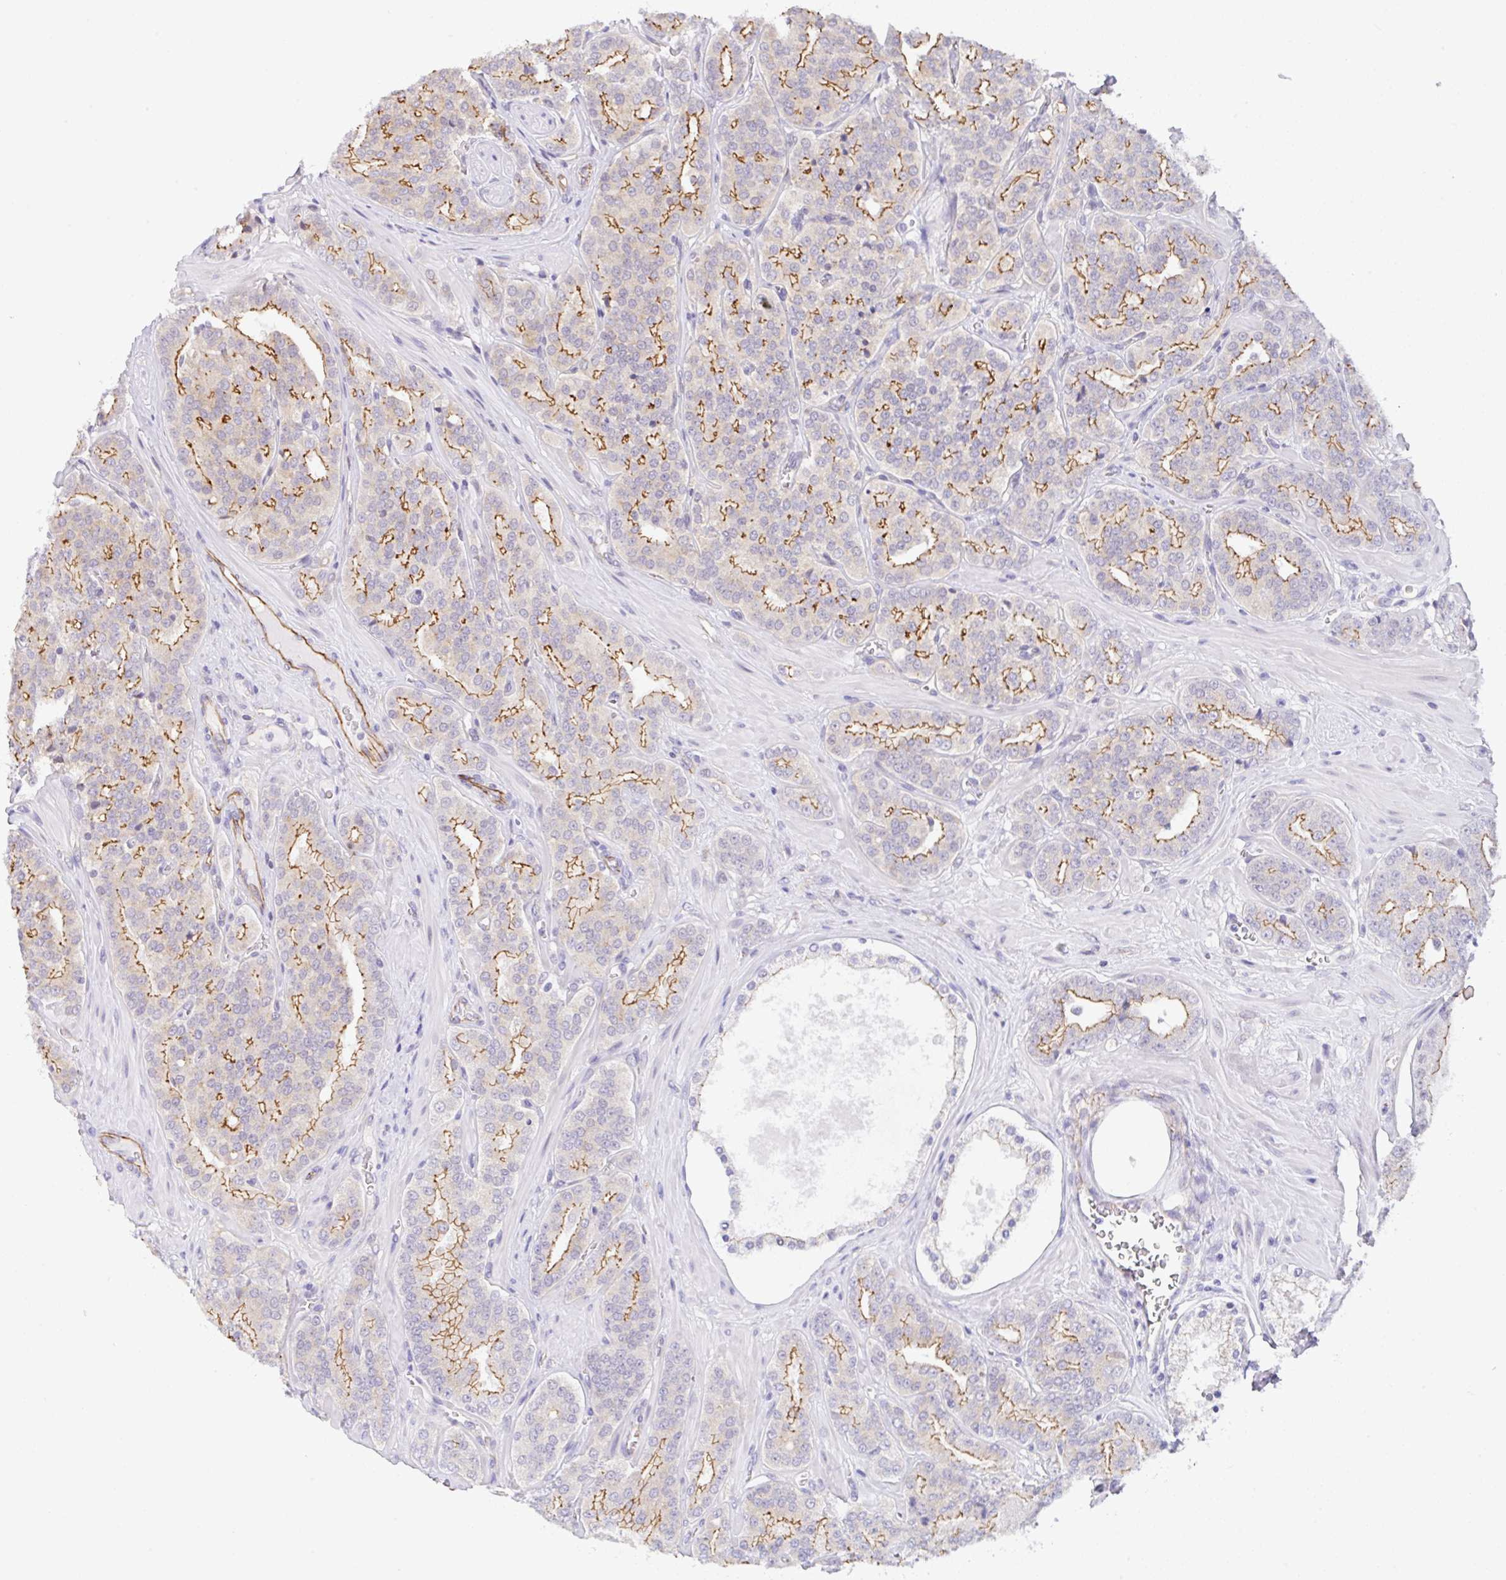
{"staining": {"intensity": "moderate", "quantity": ">75%", "location": "cytoplasmic/membranous"}, "tissue": "prostate cancer", "cell_type": "Tumor cells", "image_type": "cancer", "snomed": [{"axis": "morphology", "description": "Adenocarcinoma, High grade"}, {"axis": "topography", "description": "Prostate"}], "caption": "Tumor cells display moderate cytoplasmic/membranous expression in approximately >75% of cells in high-grade adenocarcinoma (prostate).", "gene": "CGNL1", "patient": {"sex": "male", "age": 66}}